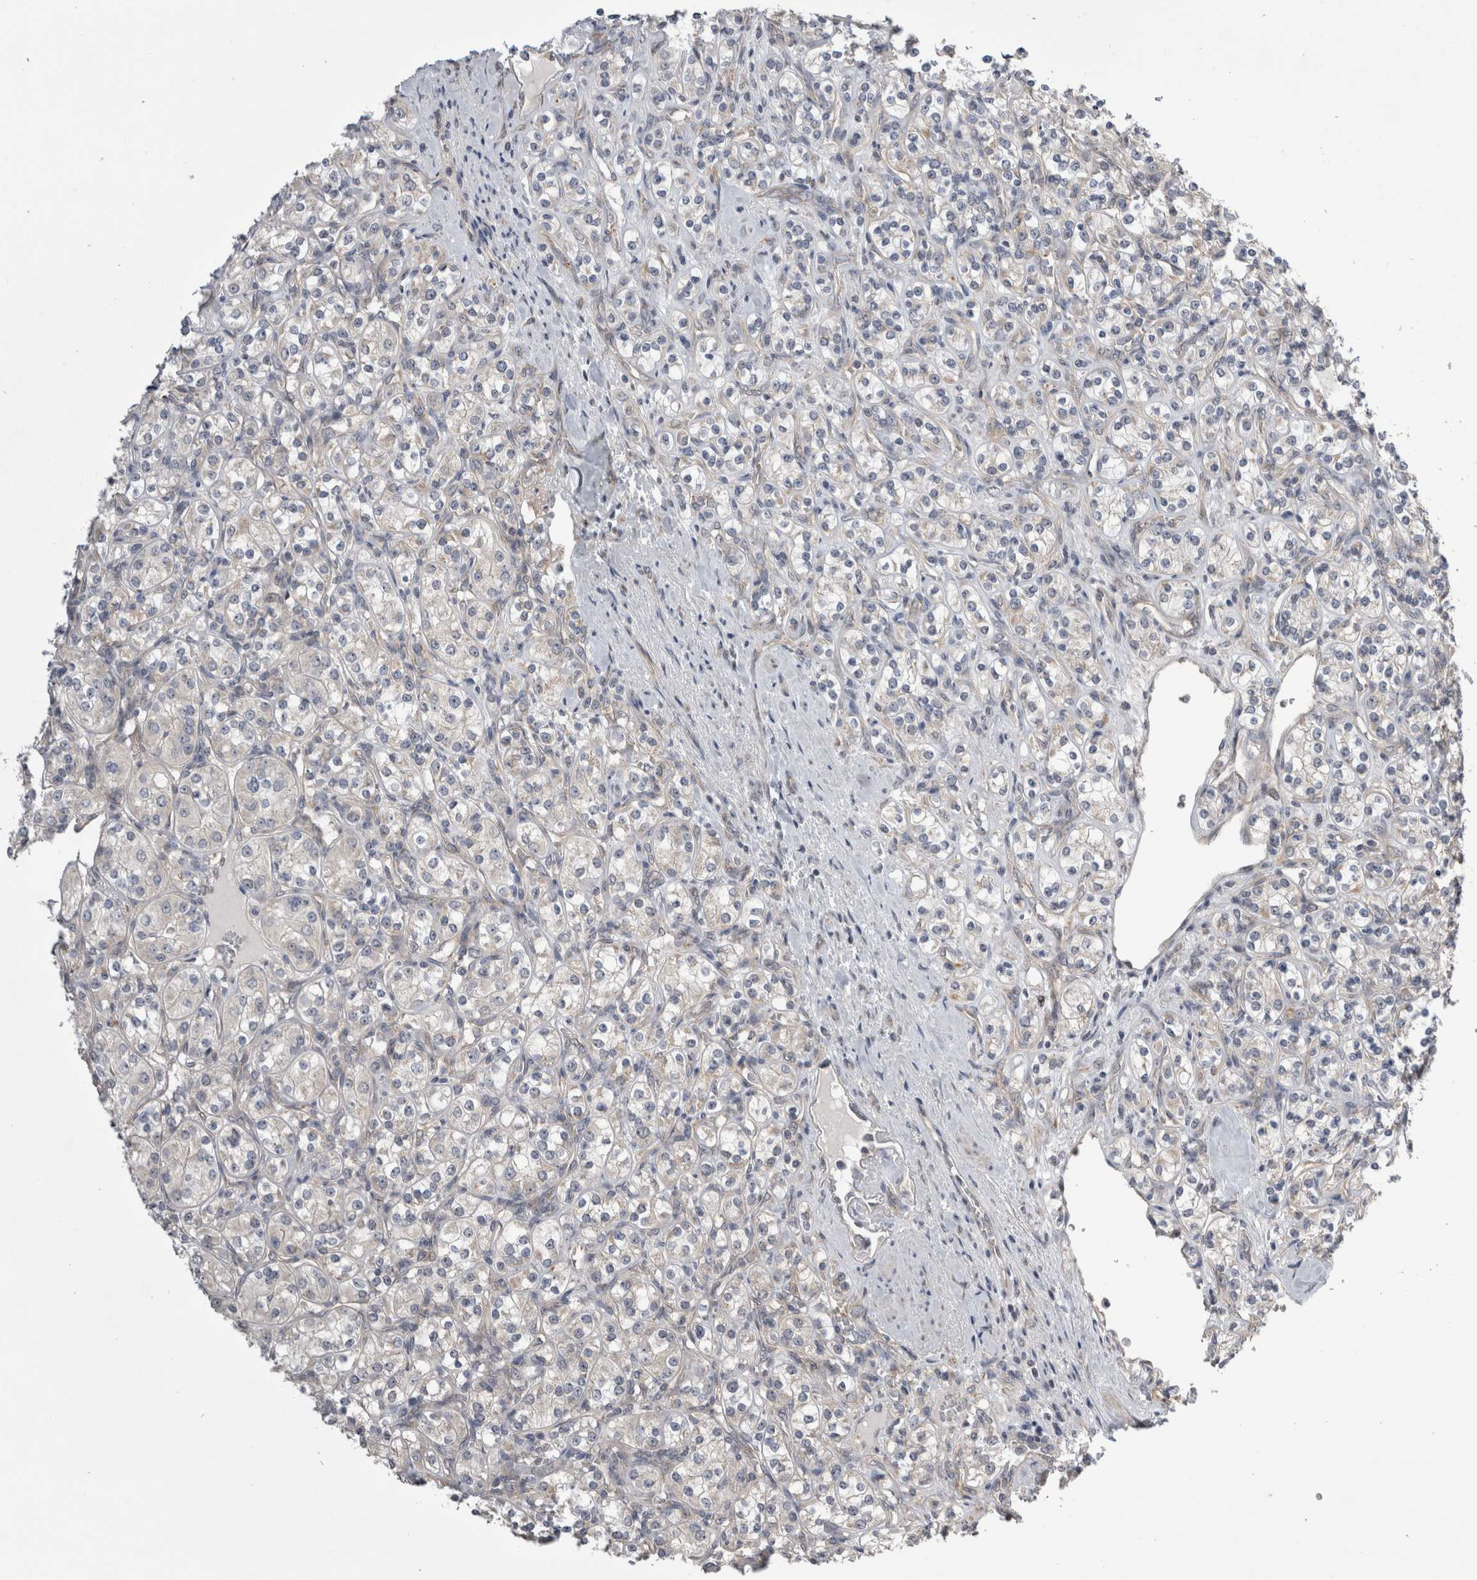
{"staining": {"intensity": "negative", "quantity": "none", "location": "none"}, "tissue": "renal cancer", "cell_type": "Tumor cells", "image_type": "cancer", "snomed": [{"axis": "morphology", "description": "Adenocarcinoma, NOS"}, {"axis": "topography", "description": "Kidney"}], "caption": "Immunohistochemical staining of renal adenocarcinoma displays no significant expression in tumor cells.", "gene": "ARHGAP29", "patient": {"sex": "male", "age": 77}}